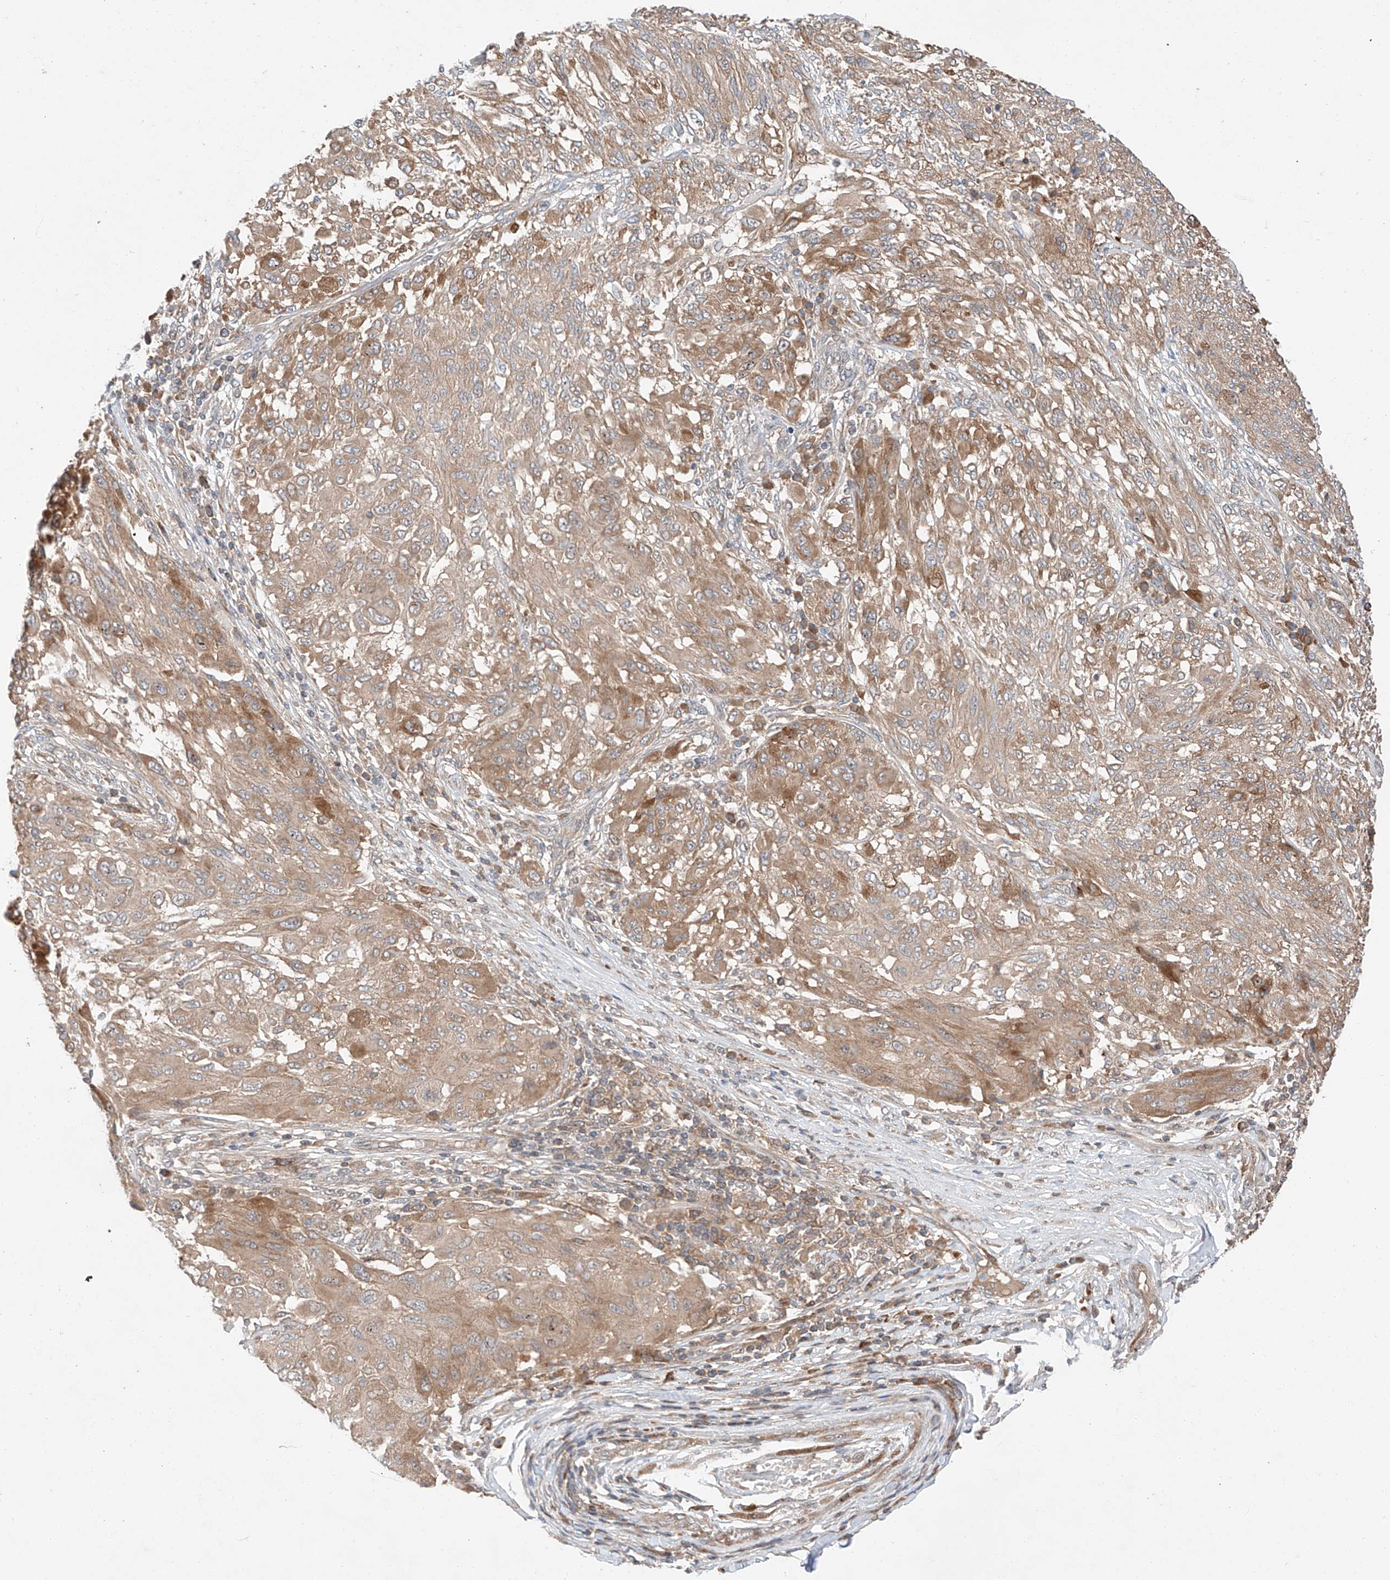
{"staining": {"intensity": "moderate", "quantity": ">75%", "location": "cytoplasmic/membranous"}, "tissue": "melanoma", "cell_type": "Tumor cells", "image_type": "cancer", "snomed": [{"axis": "morphology", "description": "Malignant melanoma, NOS"}, {"axis": "topography", "description": "Skin"}], "caption": "IHC image of human malignant melanoma stained for a protein (brown), which reveals medium levels of moderate cytoplasmic/membranous staining in approximately >75% of tumor cells.", "gene": "RUSC1", "patient": {"sex": "female", "age": 91}}